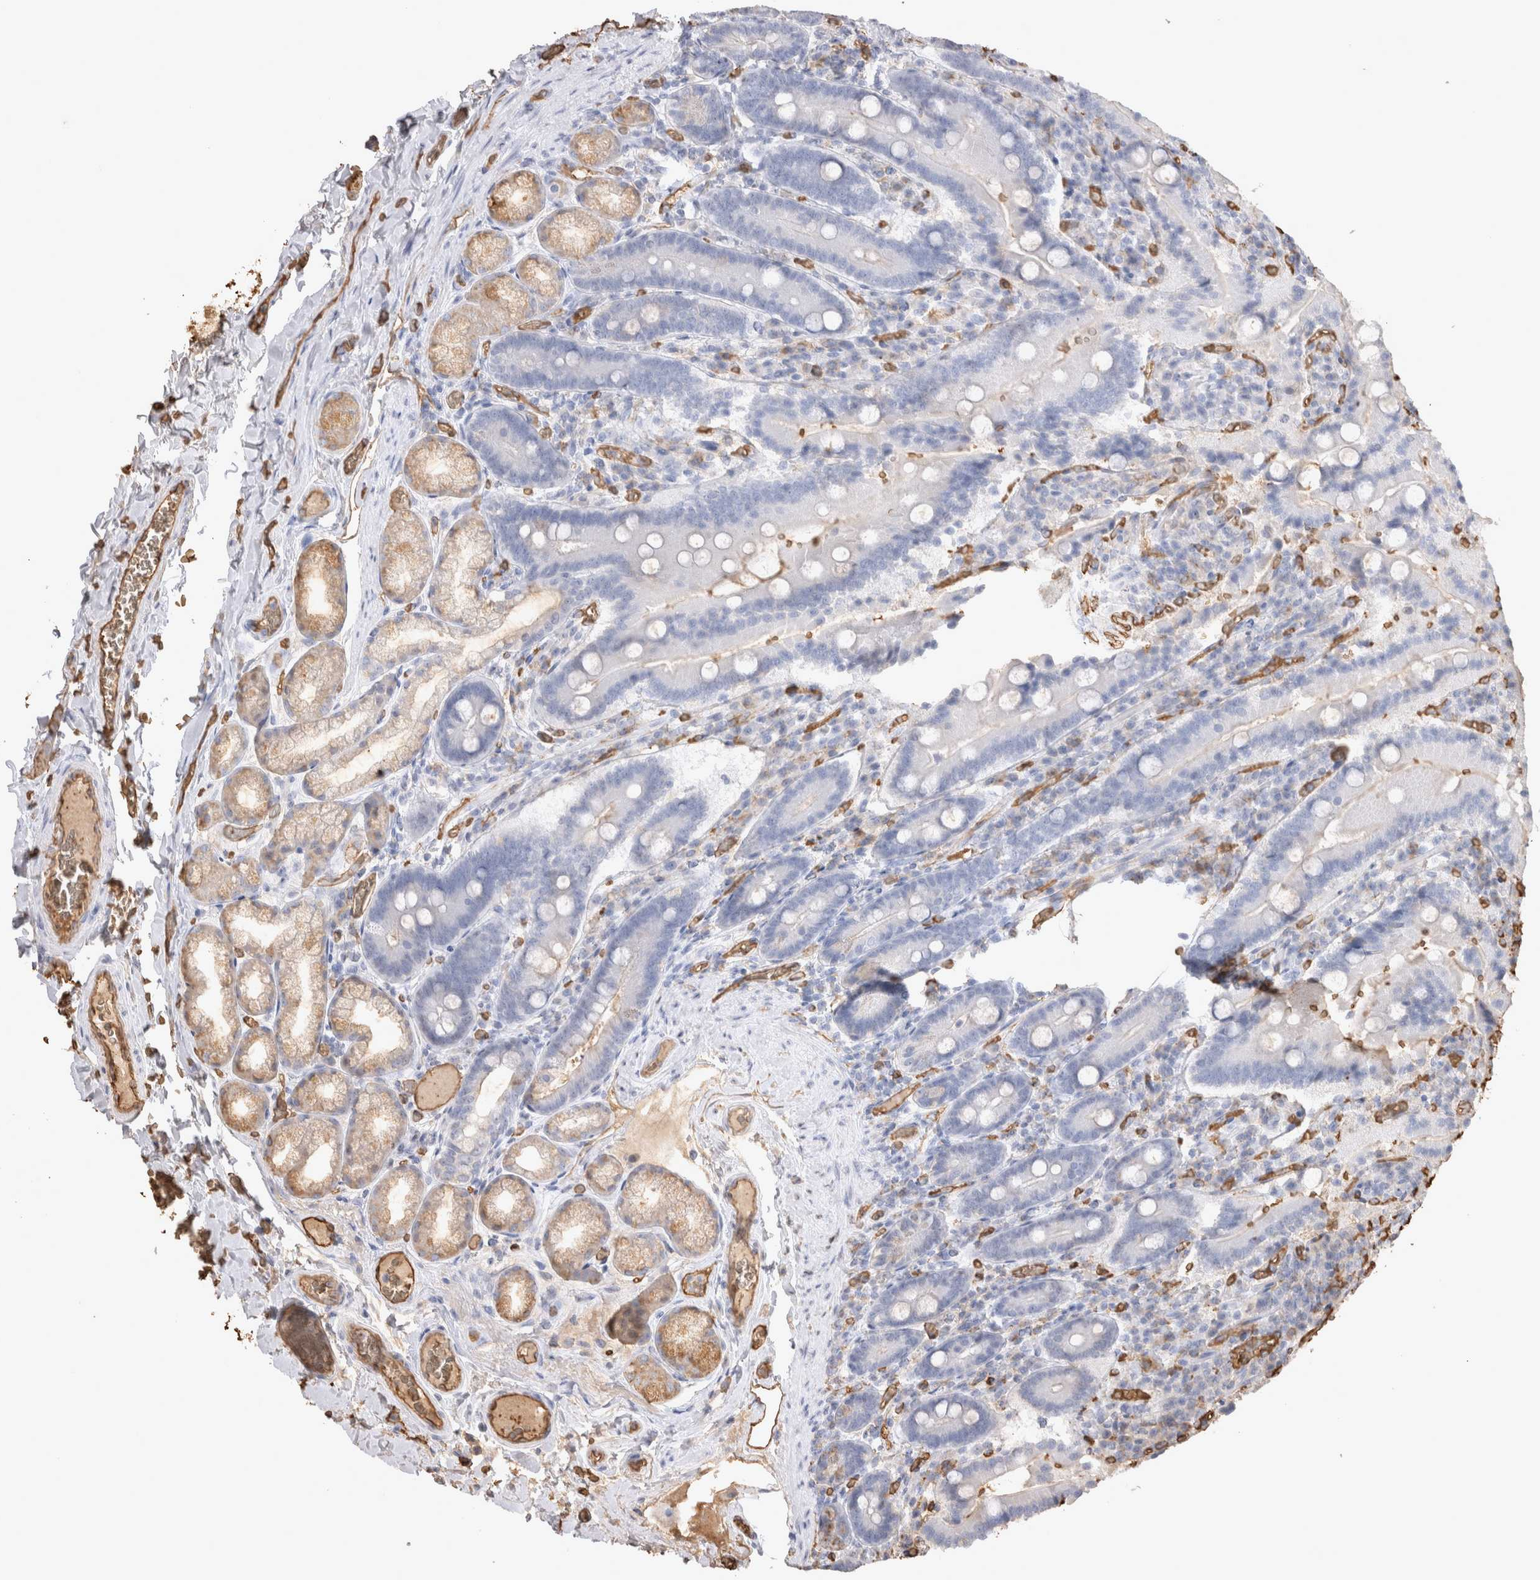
{"staining": {"intensity": "moderate", "quantity": "25%-75%", "location": "cytoplasmic/membranous"}, "tissue": "duodenum", "cell_type": "Glandular cells", "image_type": "normal", "snomed": [{"axis": "morphology", "description": "Normal tissue, NOS"}, {"axis": "topography", "description": "Duodenum"}], "caption": "Brown immunohistochemical staining in normal human duodenum shows moderate cytoplasmic/membranous positivity in approximately 25%-75% of glandular cells. Nuclei are stained in blue.", "gene": "IL17RC", "patient": {"sex": "female", "age": 62}}